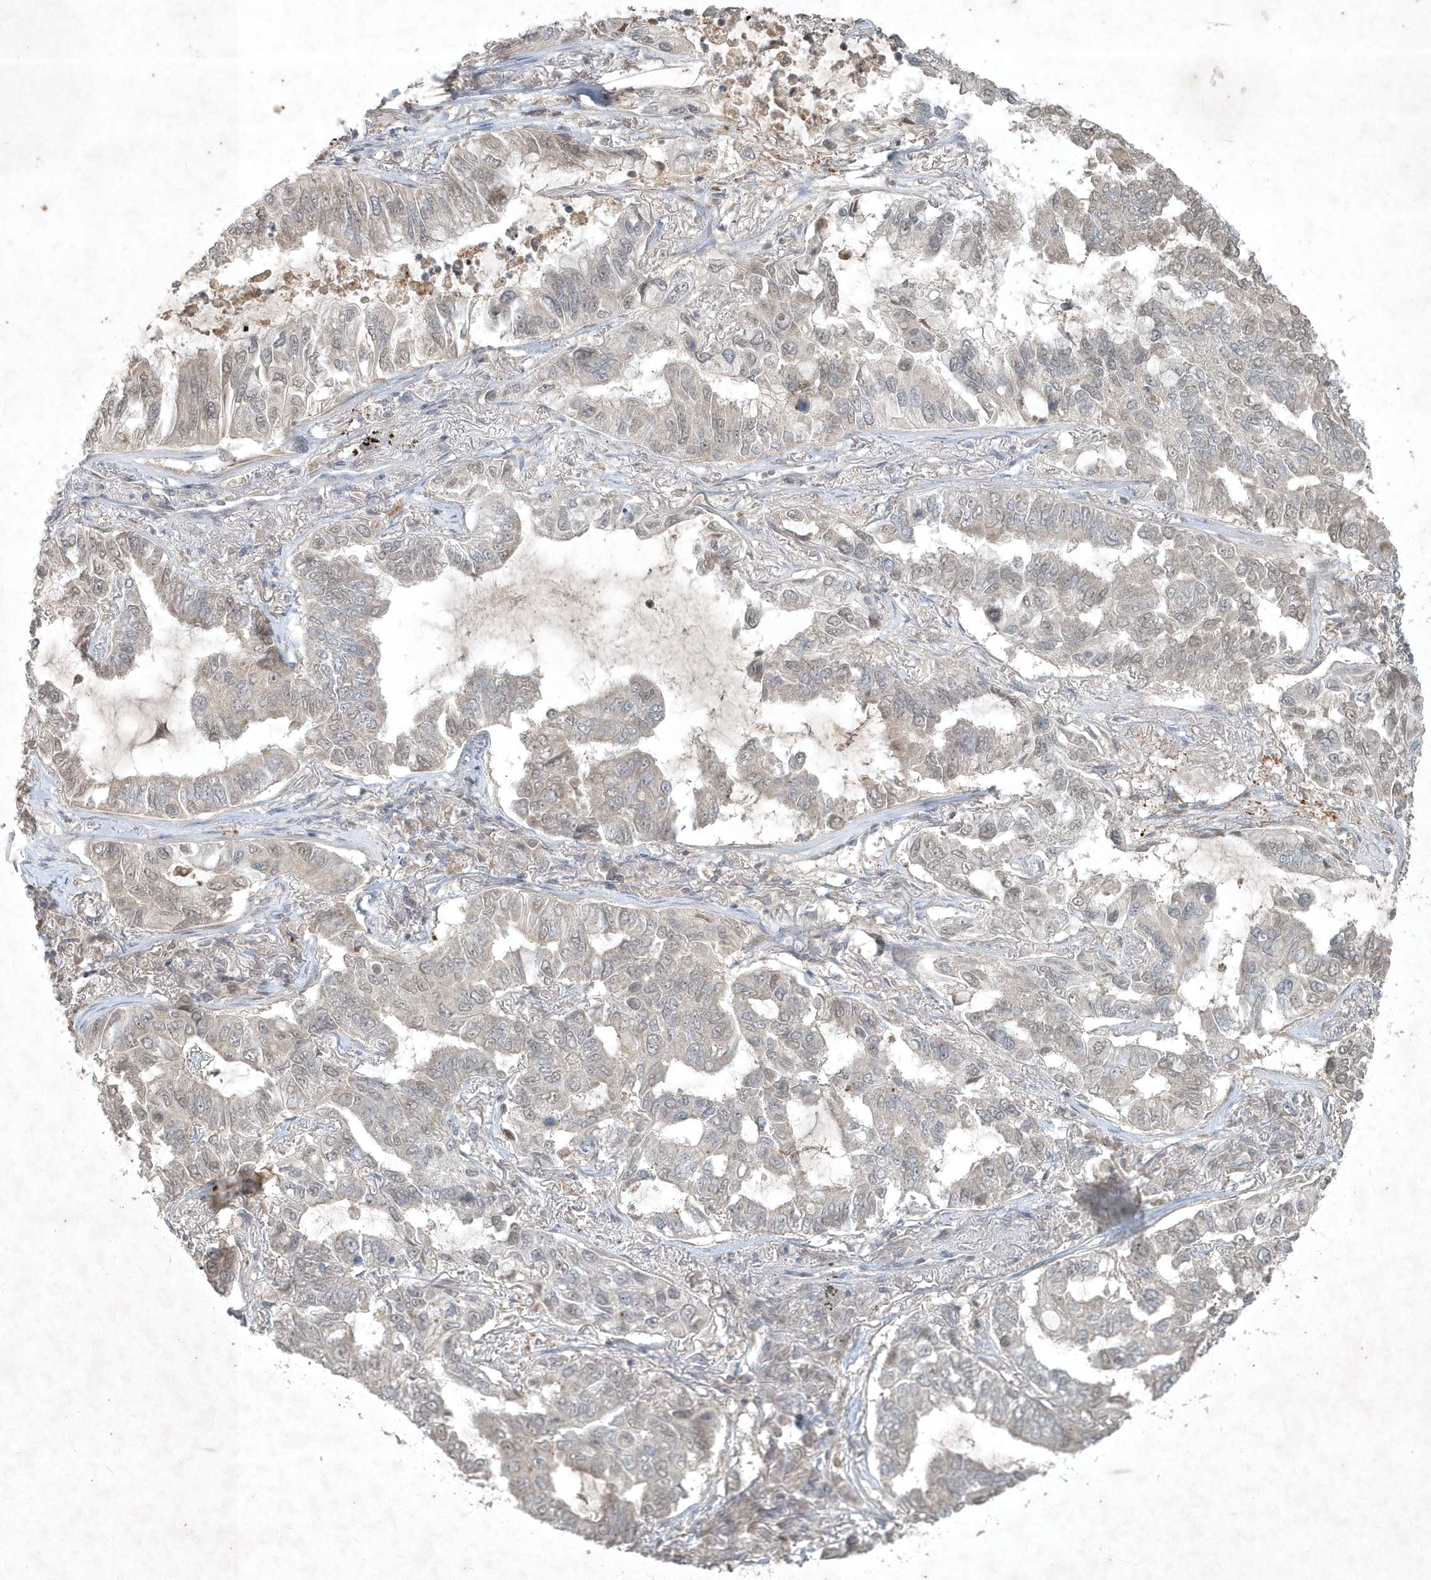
{"staining": {"intensity": "weak", "quantity": "<25%", "location": "nuclear"}, "tissue": "lung cancer", "cell_type": "Tumor cells", "image_type": "cancer", "snomed": [{"axis": "morphology", "description": "Adenocarcinoma, NOS"}, {"axis": "topography", "description": "Lung"}], "caption": "Immunohistochemistry photomicrograph of neoplastic tissue: lung cancer (adenocarcinoma) stained with DAB (3,3'-diaminobenzidine) shows no significant protein staining in tumor cells.", "gene": "TNFAIP6", "patient": {"sex": "male", "age": 64}}